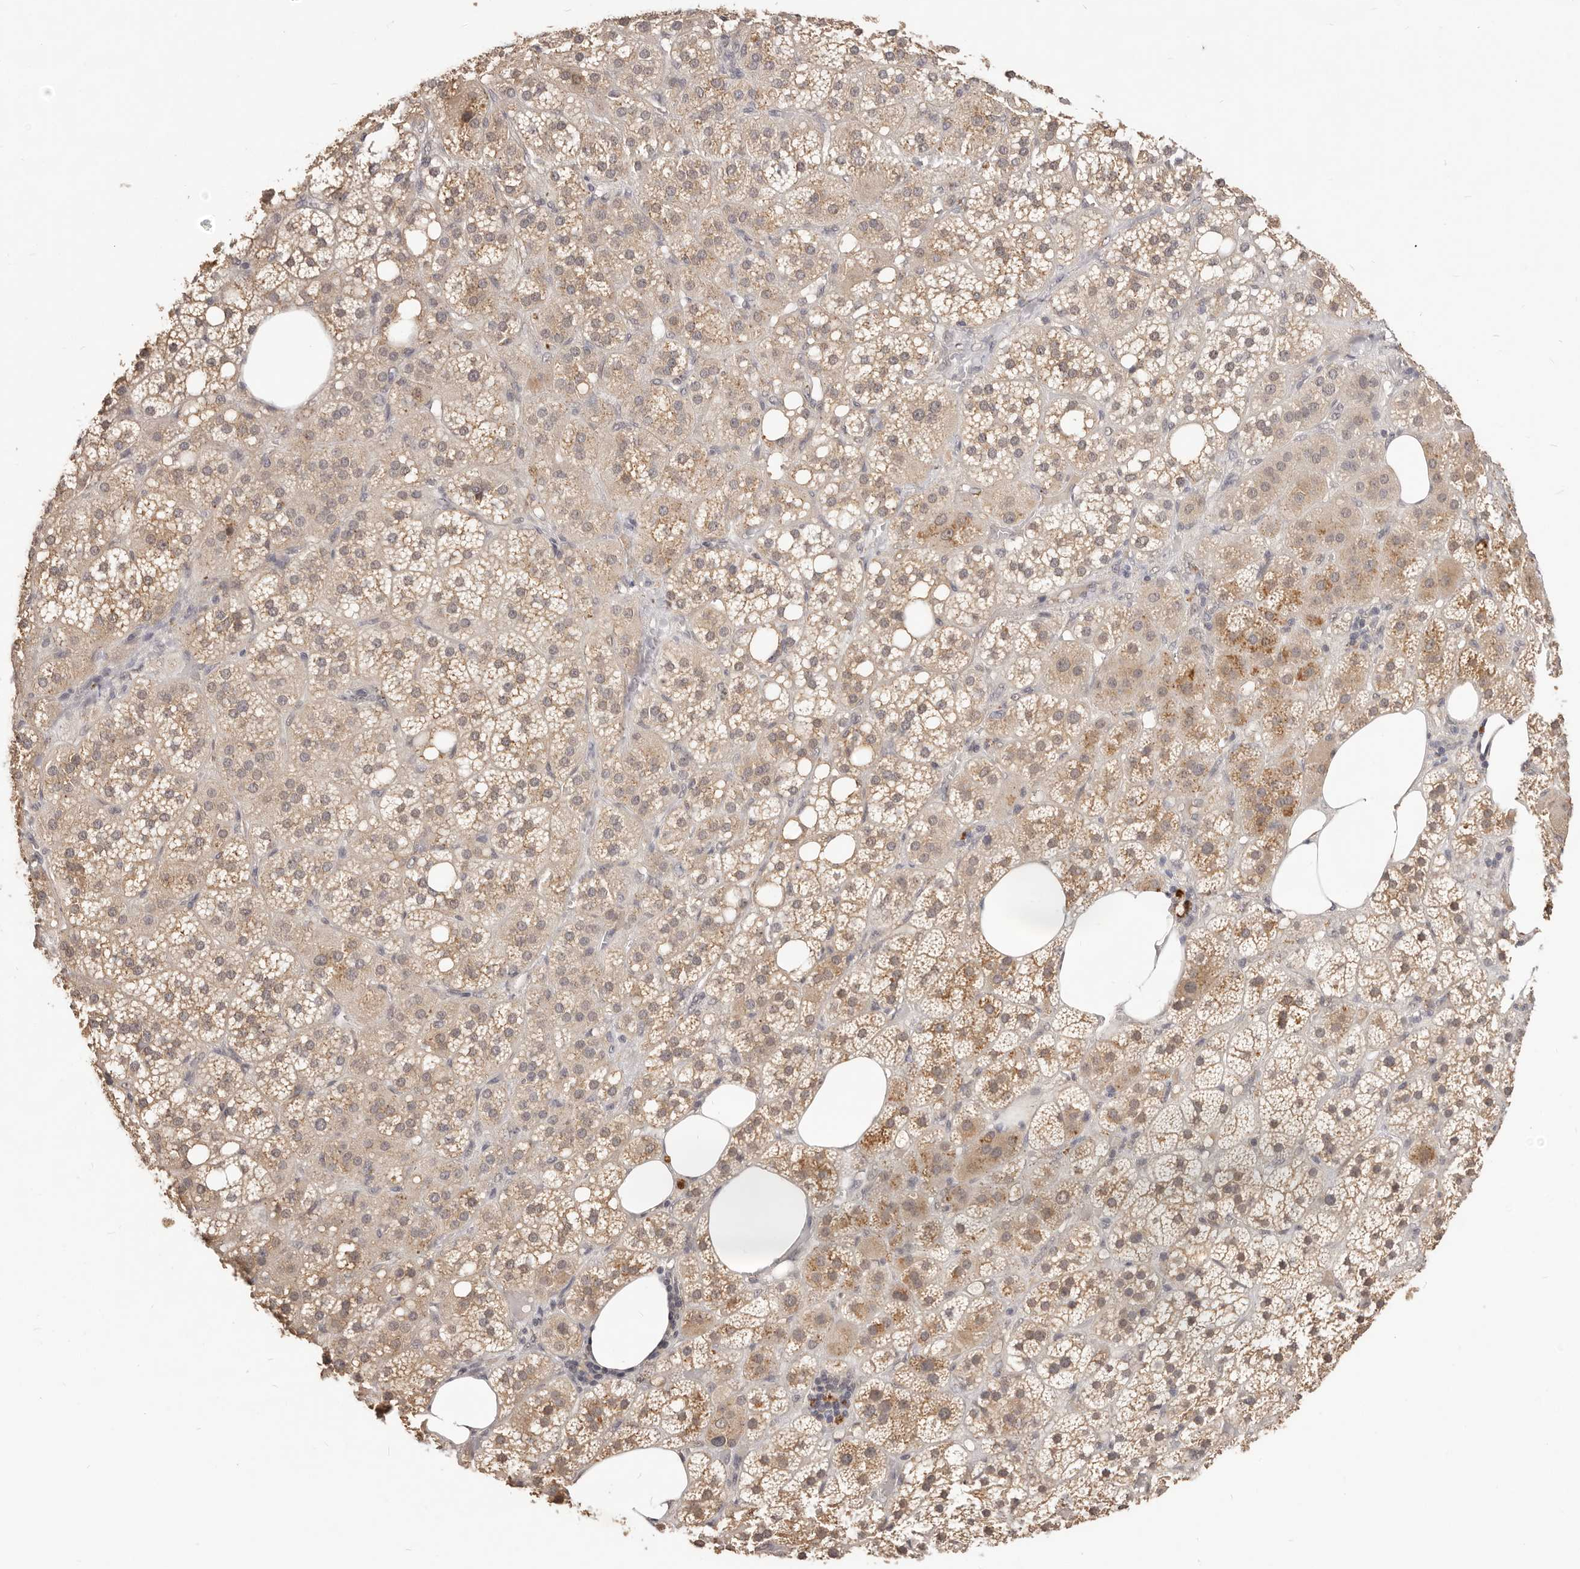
{"staining": {"intensity": "moderate", "quantity": ">75%", "location": "cytoplasmic/membranous,nuclear"}, "tissue": "adrenal gland", "cell_type": "Glandular cells", "image_type": "normal", "snomed": [{"axis": "morphology", "description": "Normal tissue, NOS"}, {"axis": "topography", "description": "Adrenal gland"}], "caption": "Glandular cells exhibit medium levels of moderate cytoplasmic/membranous,nuclear positivity in approximately >75% of cells in unremarkable adrenal gland.", "gene": "TSPAN13", "patient": {"sex": "female", "age": 59}}